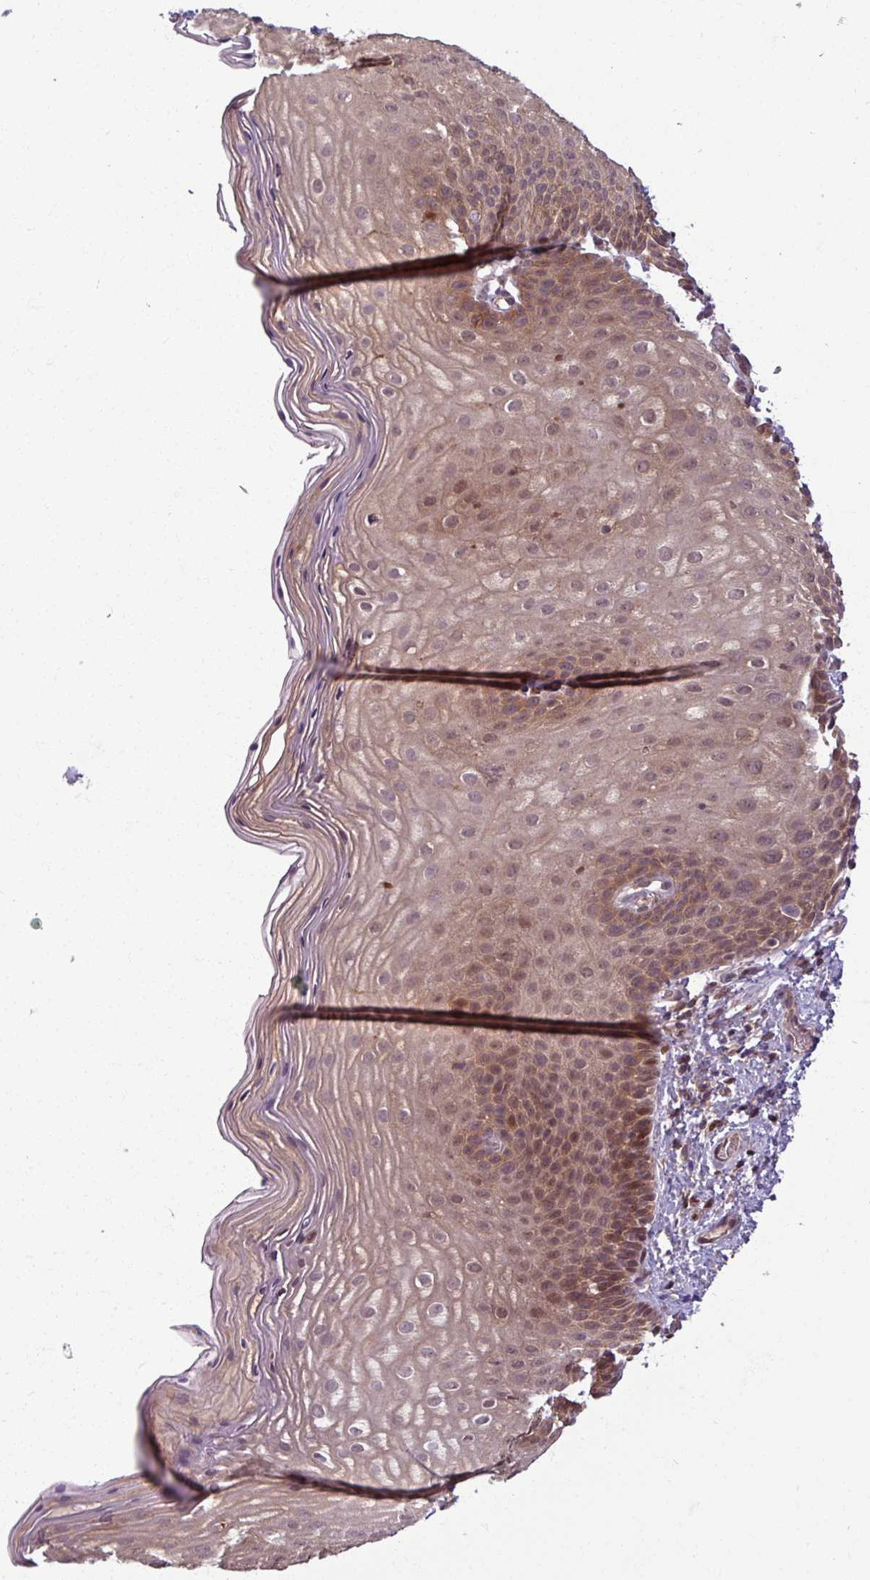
{"staining": {"intensity": "moderate", "quantity": ">75%", "location": "cytoplasmic/membranous,nuclear"}, "tissue": "skin", "cell_type": "Epidermal cells", "image_type": "normal", "snomed": [{"axis": "morphology", "description": "Normal tissue, NOS"}, {"axis": "topography", "description": "Anal"}], "caption": "Immunohistochemical staining of normal skin reveals >75% levels of moderate cytoplasmic/membranous,nuclear protein staining in about >75% of epidermal cells.", "gene": "KCTD11", "patient": {"sex": "female", "age": 40}}